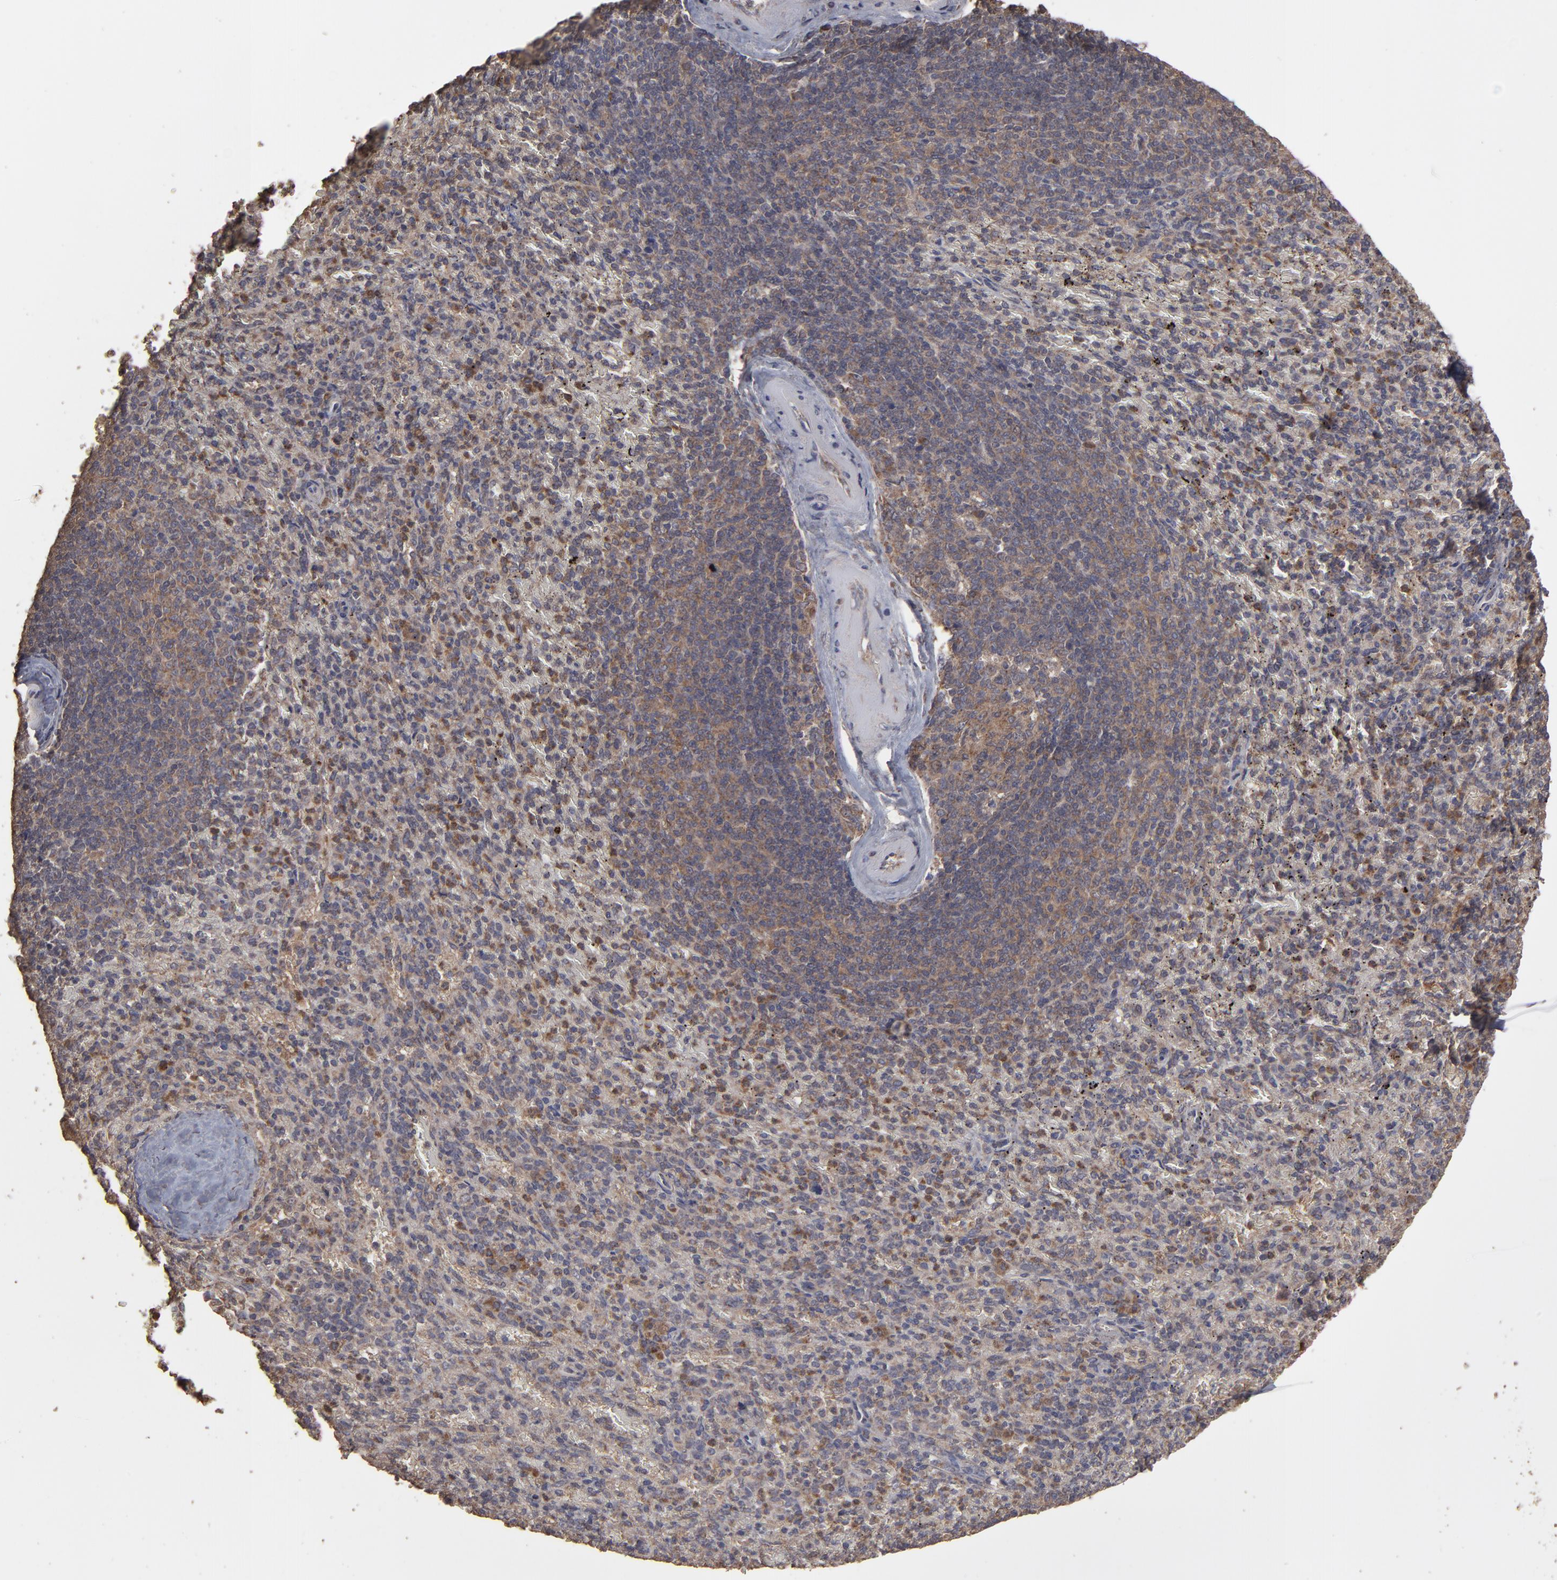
{"staining": {"intensity": "moderate", "quantity": "25%-75%", "location": "cytoplasmic/membranous"}, "tissue": "spleen", "cell_type": "Cells in red pulp", "image_type": "normal", "snomed": [{"axis": "morphology", "description": "Normal tissue, NOS"}, {"axis": "topography", "description": "Spleen"}], "caption": "DAB immunohistochemical staining of unremarkable spleen reveals moderate cytoplasmic/membranous protein staining in about 25%-75% of cells in red pulp.", "gene": "MMP2", "patient": {"sex": "female", "age": 43}}